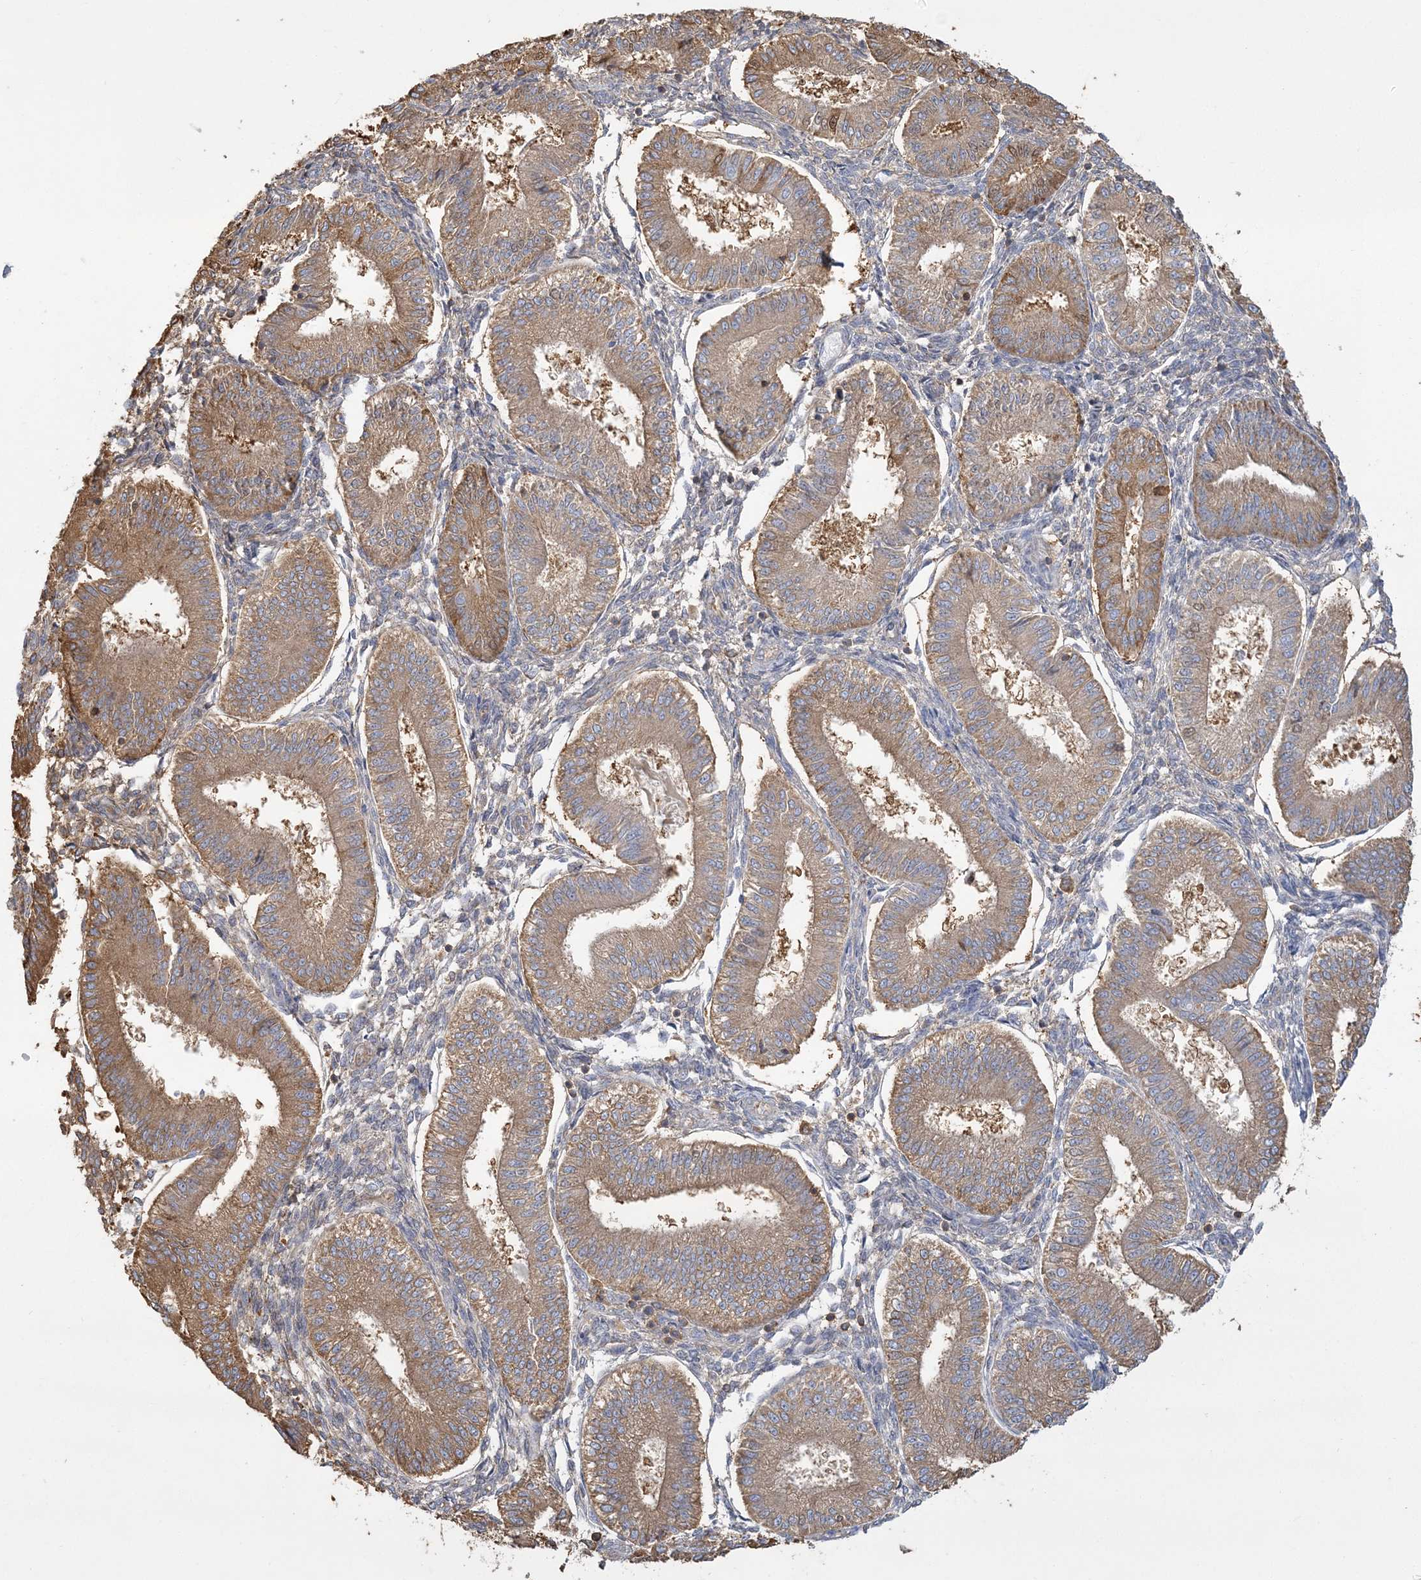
{"staining": {"intensity": "weak", "quantity": "<25%", "location": "cytoplasmic/membranous"}, "tissue": "endometrium", "cell_type": "Cells in endometrial stroma", "image_type": "normal", "snomed": [{"axis": "morphology", "description": "Normal tissue, NOS"}, {"axis": "topography", "description": "Endometrium"}], "caption": "Endometrium stained for a protein using immunohistochemistry reveals no expression cells in endometrial stroma.", "gene": "ANKS1A", "patient": {"sex": "female", "age": 39}}